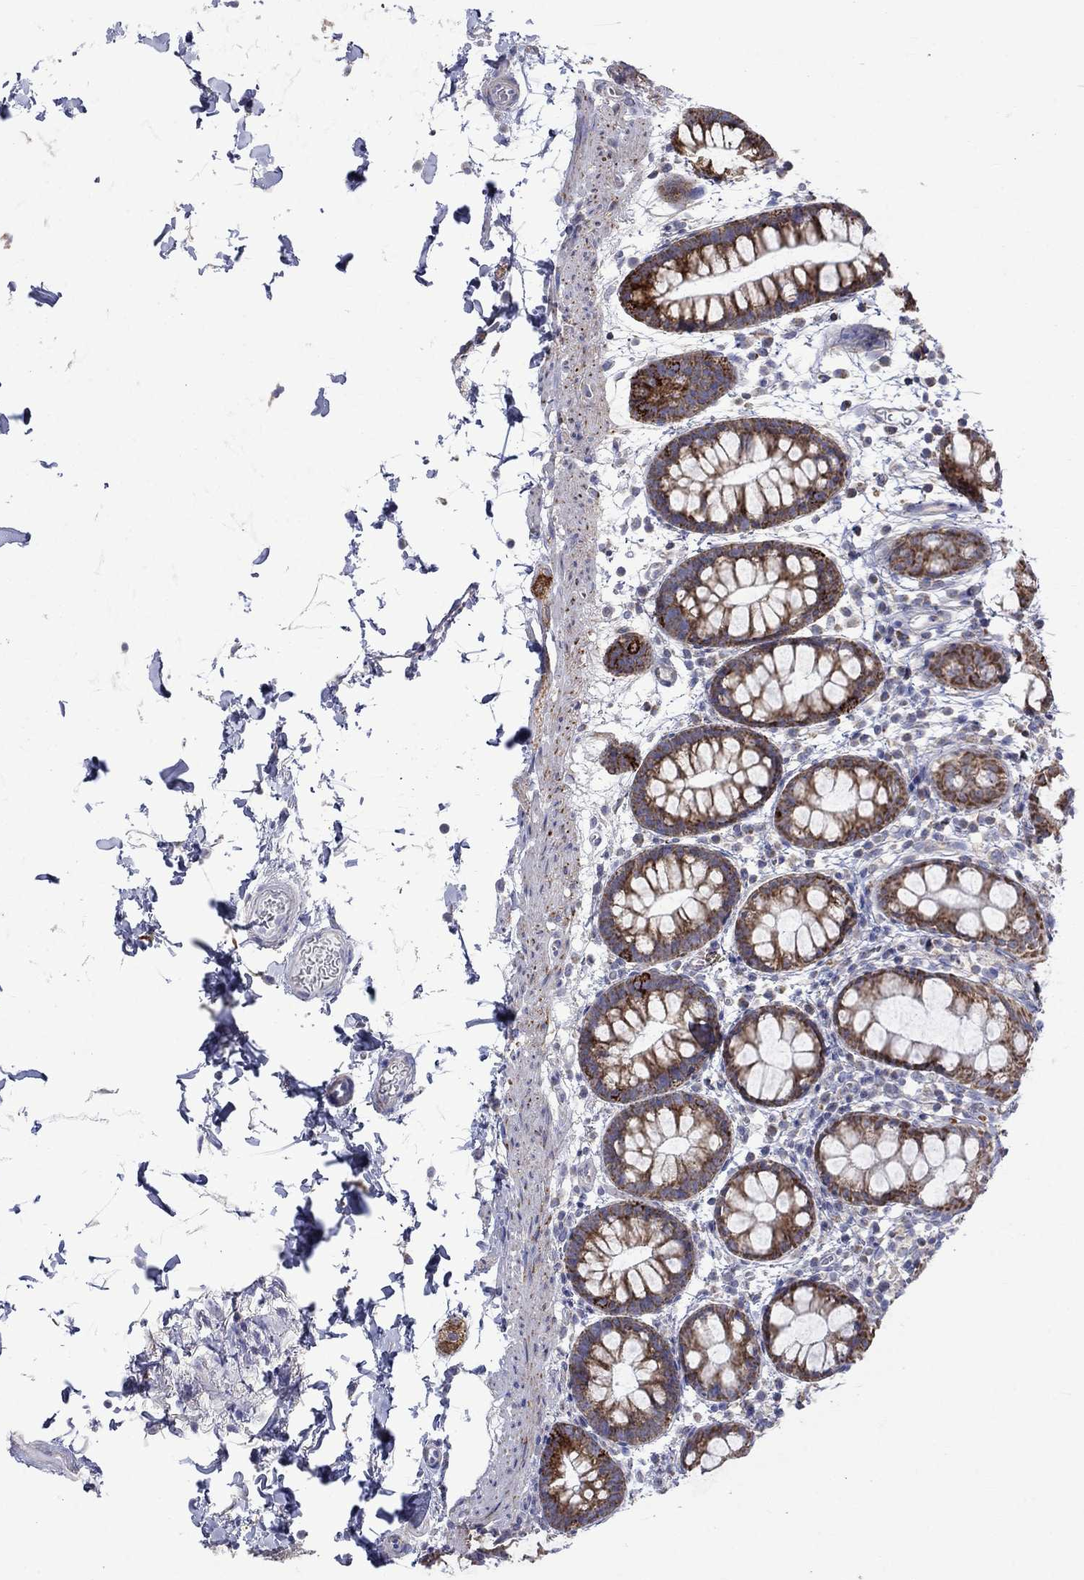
{"staining": {"intensity": "strong", "quantity": "25%-75%", "location": "cytoplasmic/membranous"}, "tissue": "rectum", "cell_type": "Glandular cells", "image_type": "normal", "snomed": [{"axis": "morphology", "description": "Normal tissue, NOS"}, {"axis": "topography", "description": "Rectum"}], "caption": "Strong cytoplasmic/membranous expression is appreciated in about 25%-75% of glandular cells in benign rectum. (DAB IHC, brown staining for protein, blue staining for nuclei).", "gene": "CISD1", "patient": {"sex": "male", "age": 57}}